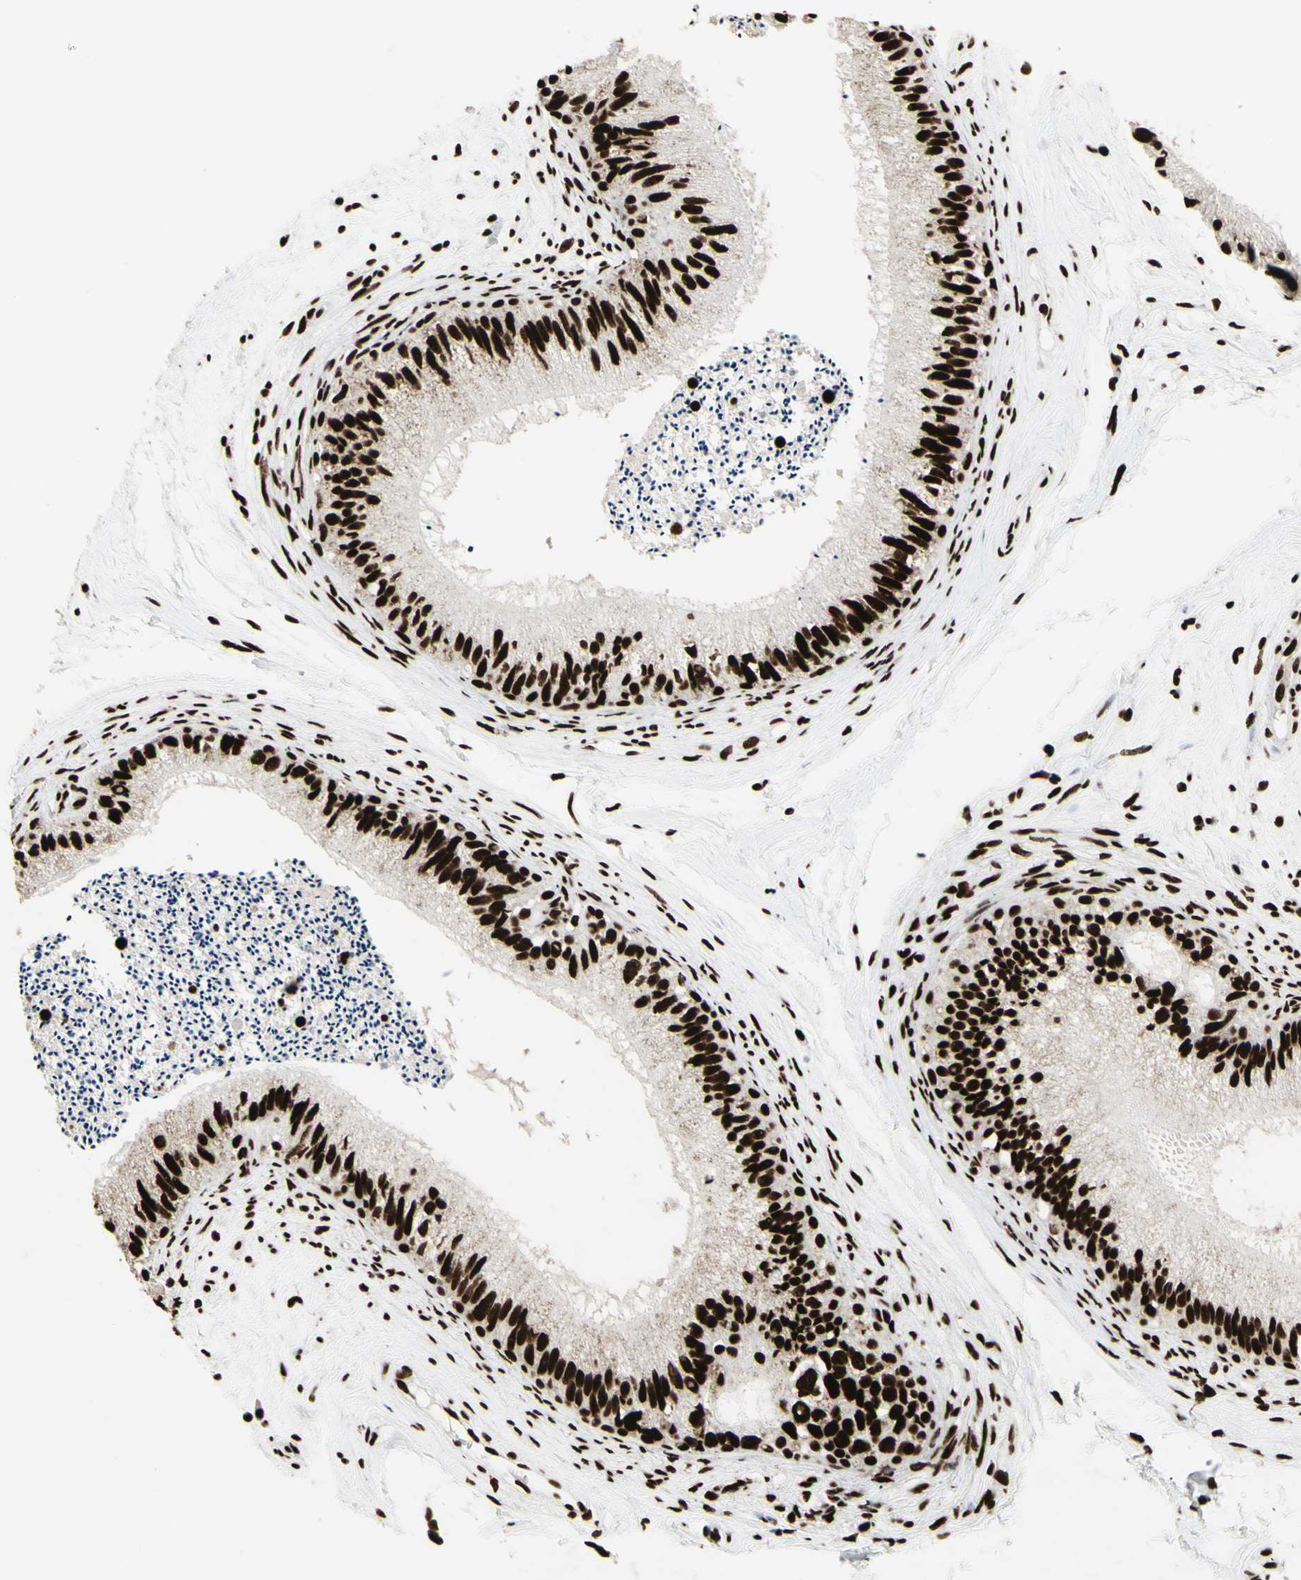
{"staining": {"intensity": "strong", "quantity": ">75%", "location": "nuclear"}, "tissue": "epididymis", "cell_type": "Glandular cells", "image_type": "normal", "snomed": [{"axis": "morphology", "description": "Normal tissue, NOS"}, {"axis": "topography", "description": "Epididymis"}], "caption": "Normal epididymis demonstrates strong nuclear positivity in approximately >75% of glandular cells.", "gene": "U2AF2", "patient": {"sex": "male", "age": 56}}